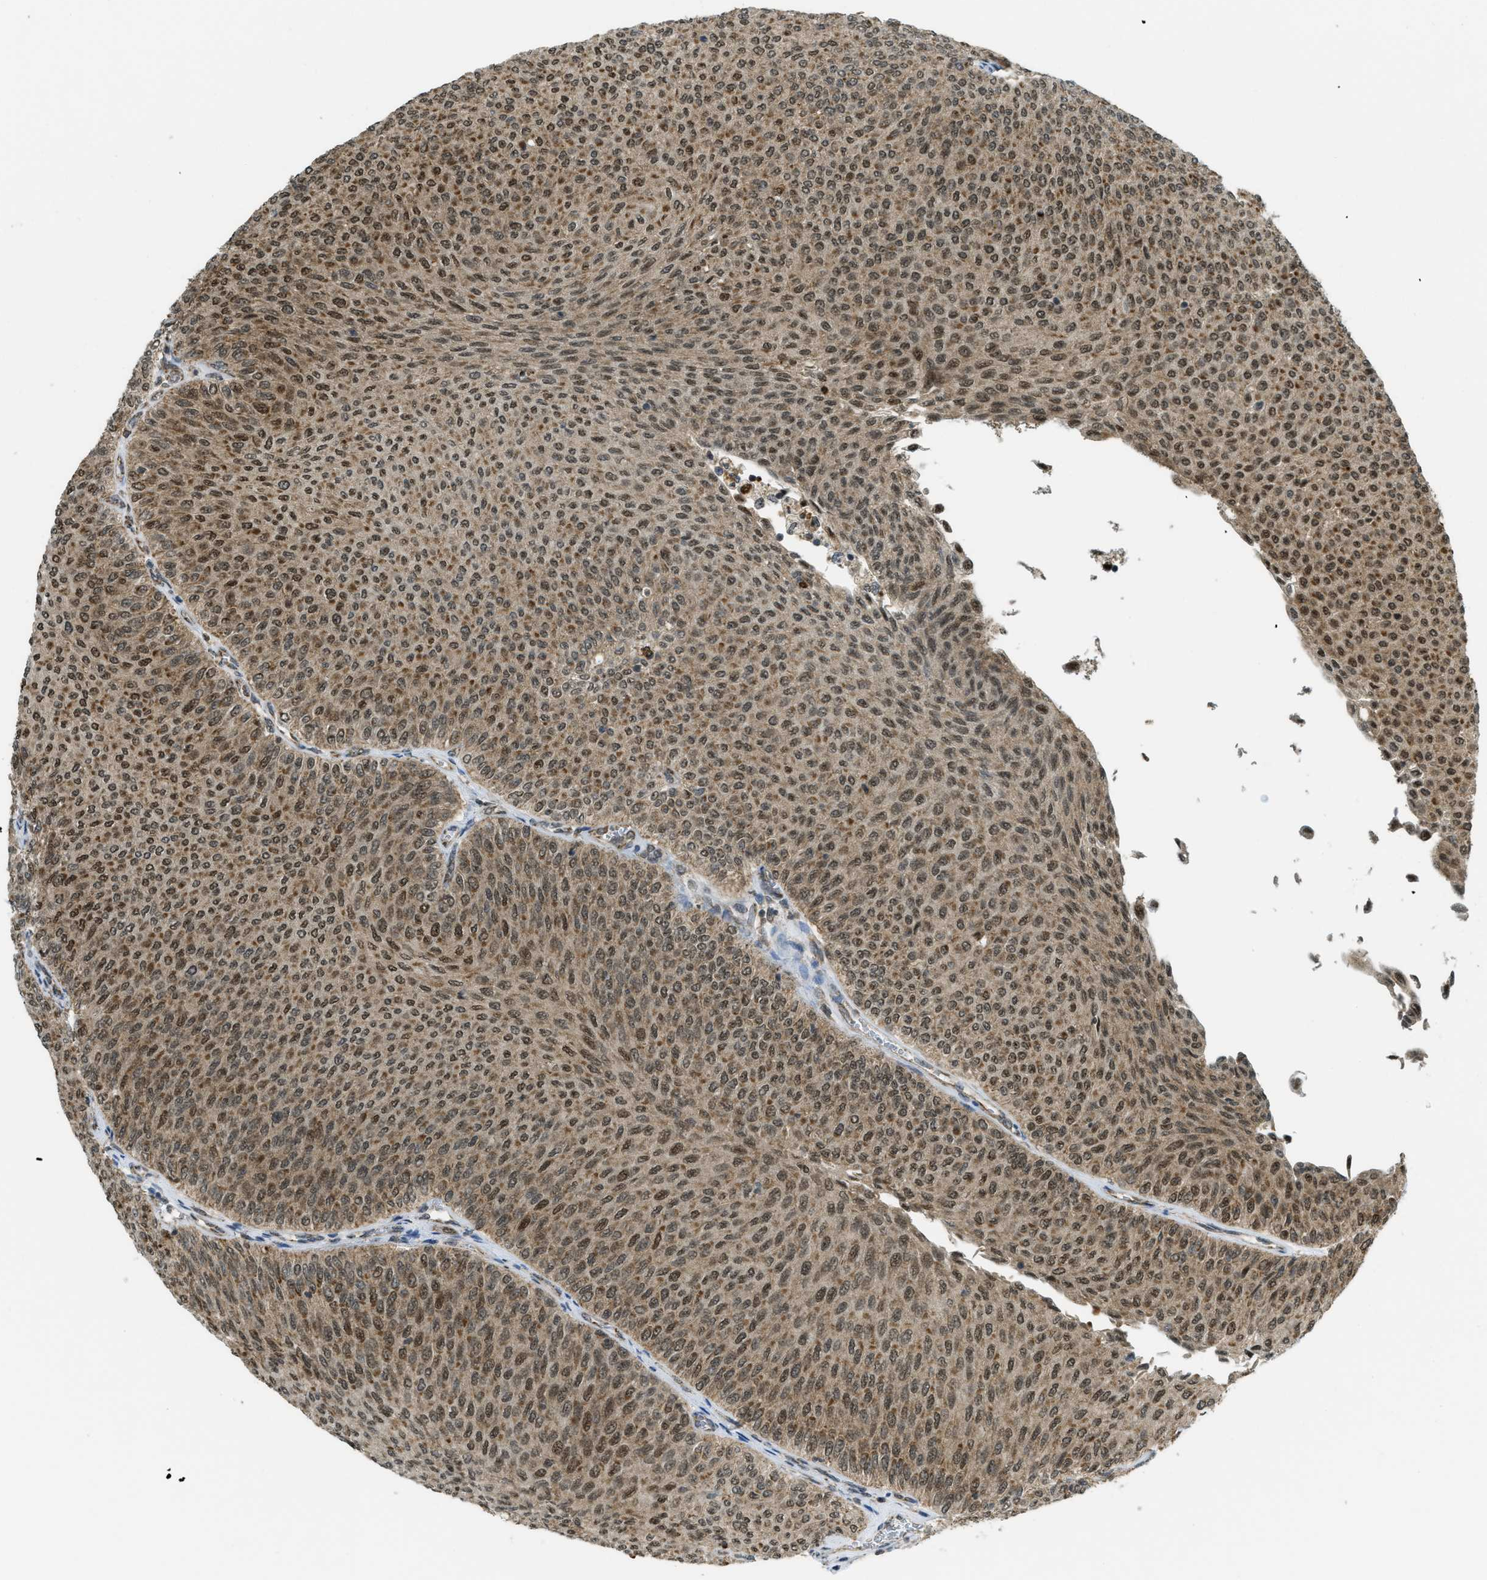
{"staining": {"intensity": "moderate", "quantity": ">75%", "location": "cytoplasmic/membranous,nuclear"}, "tissue": "urothelial cancer", "cell_type": "Tumor cells", "image_type": "cancer", "snomed": [{"axis": "morphology", "description": "Urothelial carcinoma, Low grade"}, {"axis": "topography", "description": "Urinary bladder"}], "caption": "A high-resolution photomicrograph shows immunohistochemistry staining of urothelial carcinoma (low-grade), which reveals moderate cytoplasmic/membranous and nuclear staining in approximately >75% of tumor cells.", "gene": "TNPO1", "patient": {"sex": "male", "age": 78}}